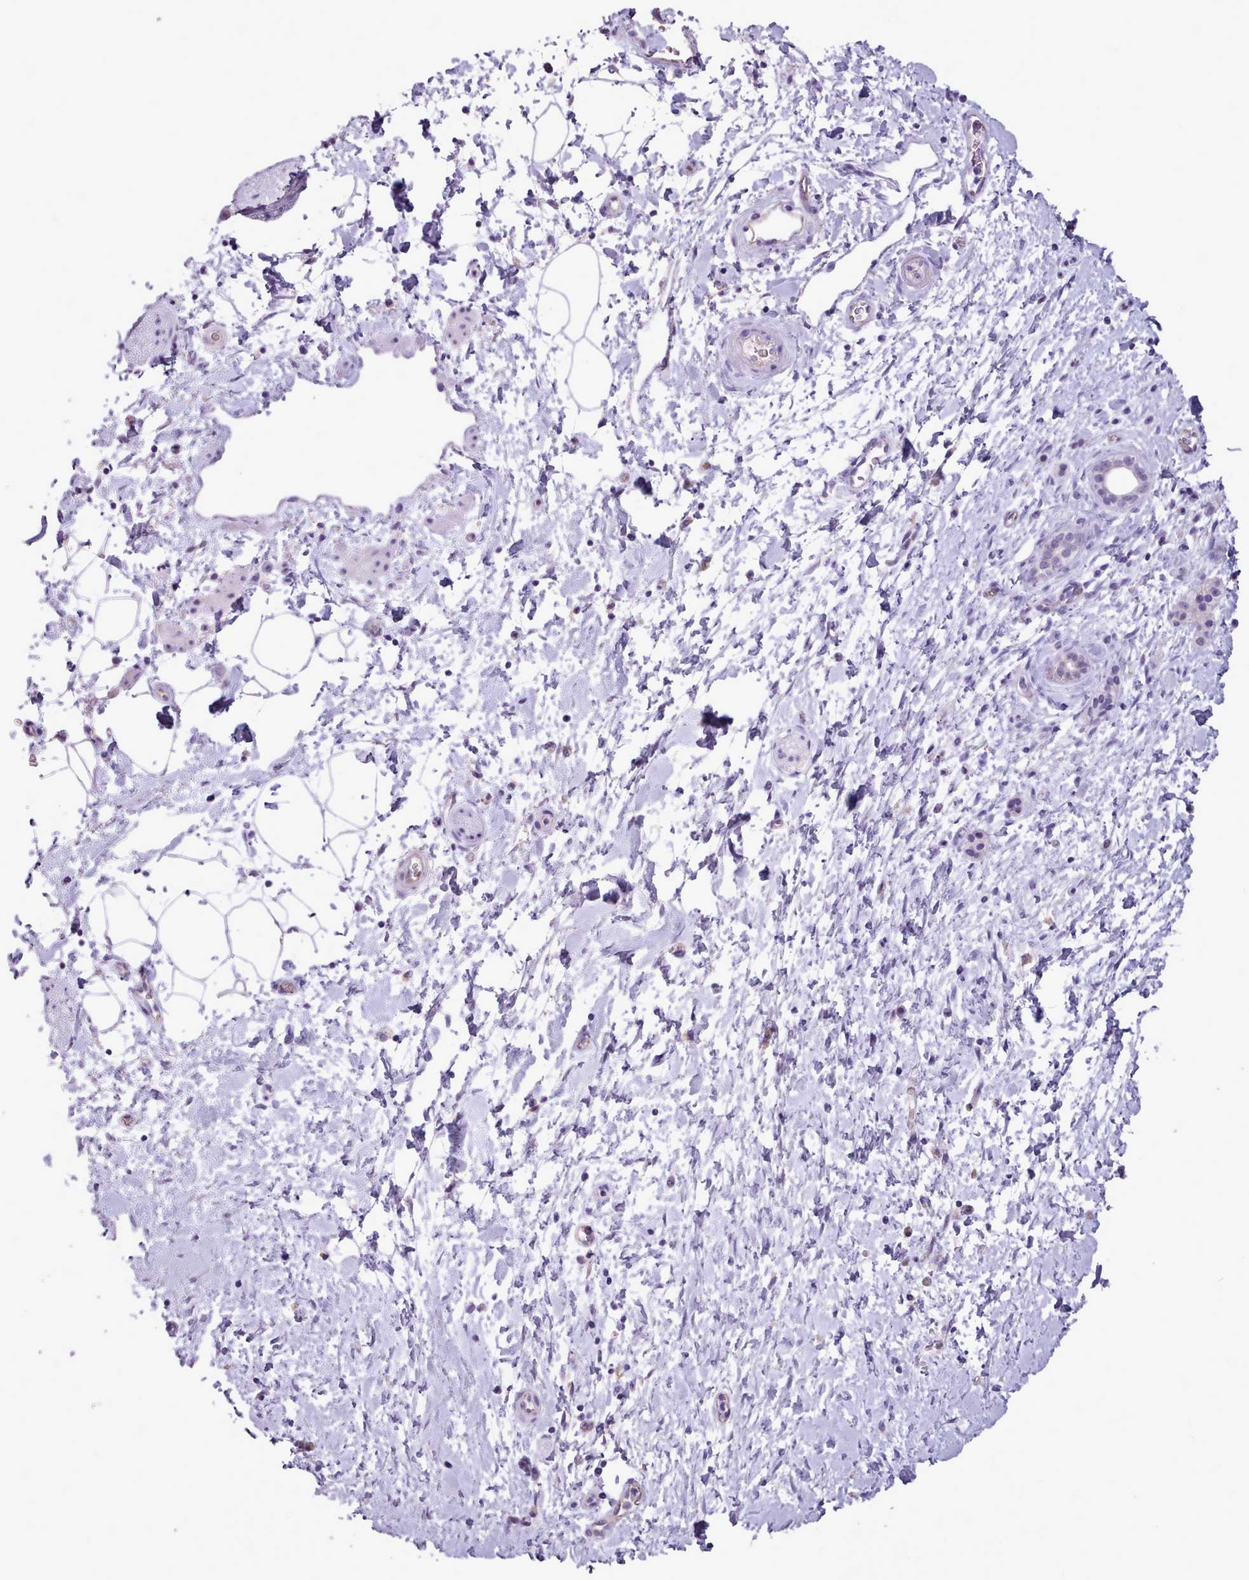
{"staining": {"intensity": "negative", "quantity": "none", "location": "none"}, "tissue": "adipose tissue", "cell_type": "Adipocytes", "image_type": "normal", "snomed": [{"axis": "morphology", "description": "Normal tissue, NOS"}, {"axis": "morphology", "description": "Adenocarcinoma, NOS"}, {"axis": "topography", "description": "Pancreas"}, {"axis": "topography", "description": "Peripheral nerve tissue"}], "caption": "Immunohistochemistry histopathology image of unremarkable adipose tissue: human adipose tissue stained with DAB exhibits no significant protein staining in adipocytes.", "gene": "ATRAID", "patient": {"sex": "female", "age": 77}}